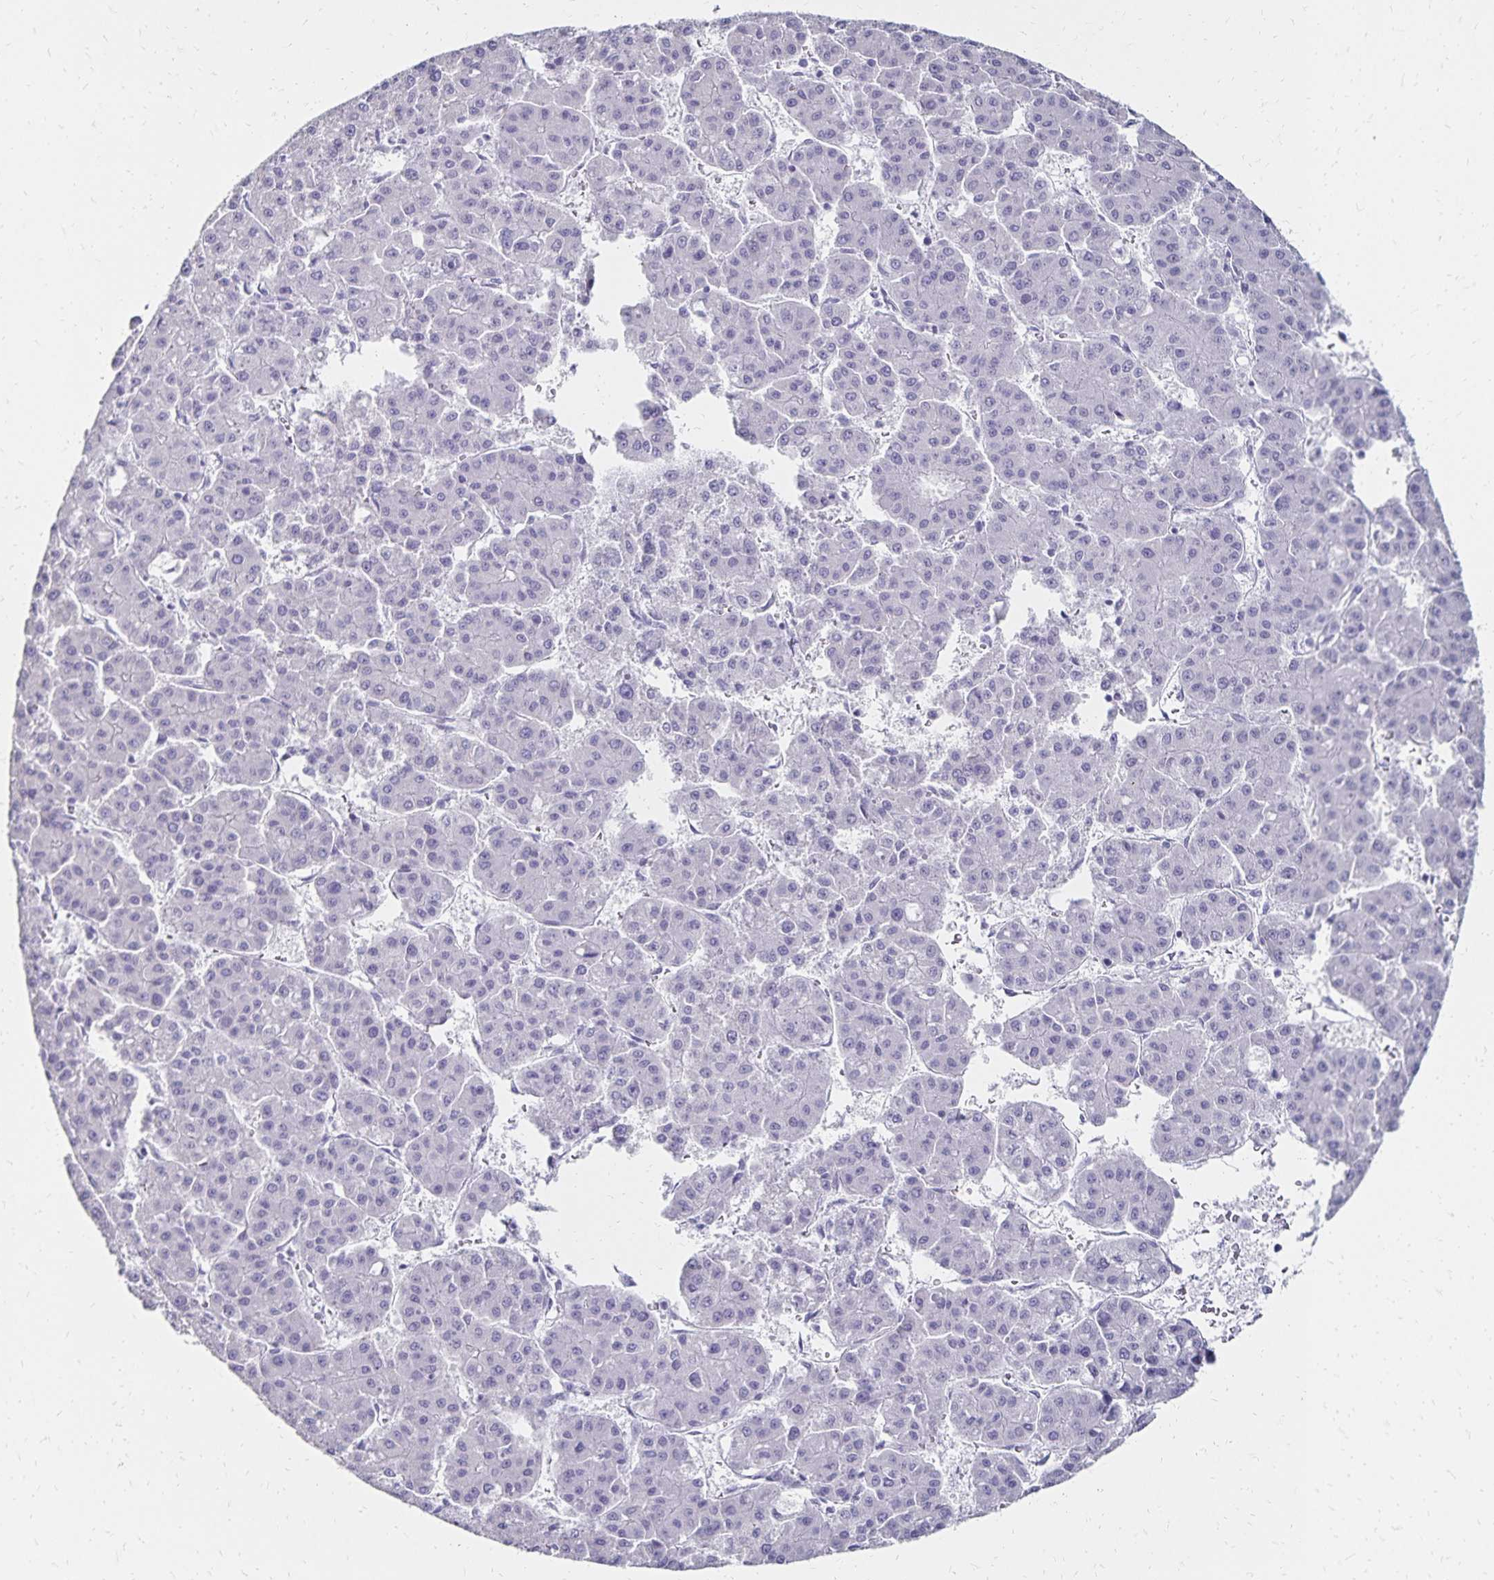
{"staining": {"intensity": "negative", "quantity": "none", "location": "none"}, "tissue": "liver cancer", "cell_type": "Tumor cells", "image_type": "cancer", "snomed": [{"axis": "morphology", "description": "Carcinoma, Hepatocellular, NOS"}, {"axis": "topography", "description": "Liver"}], "caption": "Immunohistochemistry (IHC) photomicrograph of liver hepatocellular carcinoma stained for a protein (brown), which demonstrates no staining in tumor cells.", "gene": "GIP", "patient": {"sex": "male", "age": 73}}